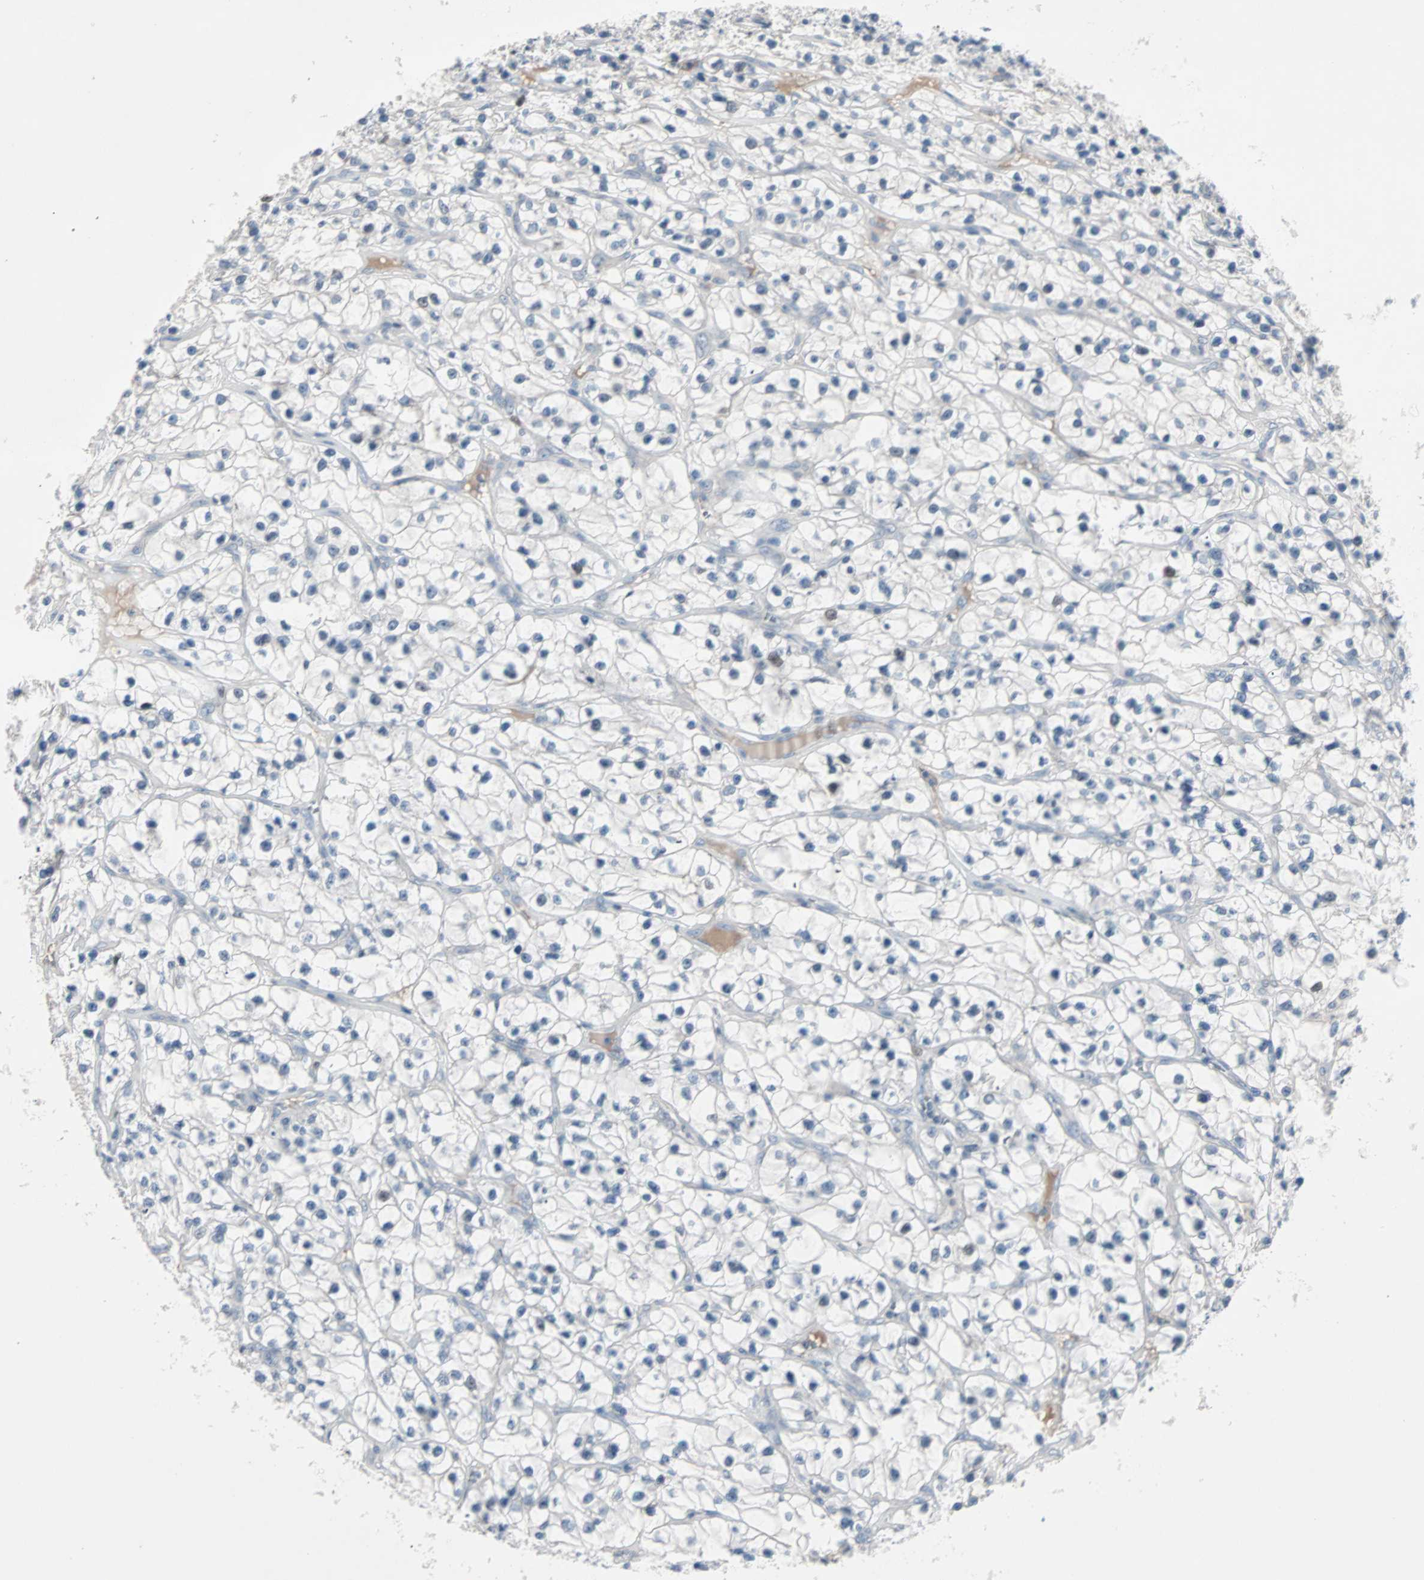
{"staining": {"intensity": "negative", "quantity": "none", "location": "none"}, "tissue": "renal cancer", "cell_type": "Tumor cells", "image_type": "cancer", "snomed": [{"axis": "morphology", "description": "Adenocarcinoma, NOS"}, {"axis": "topography", "description": "Kidney"}], "caption": "Immunohistochemistry (IHC) photomicrograph of neoplastic tissue: renal adenocarcinoma stained with DAB demonstrates no significant protein positivity in tumor cells.", "gene": "CCNE2", "patient": {"sex": "female", "age": 57}}